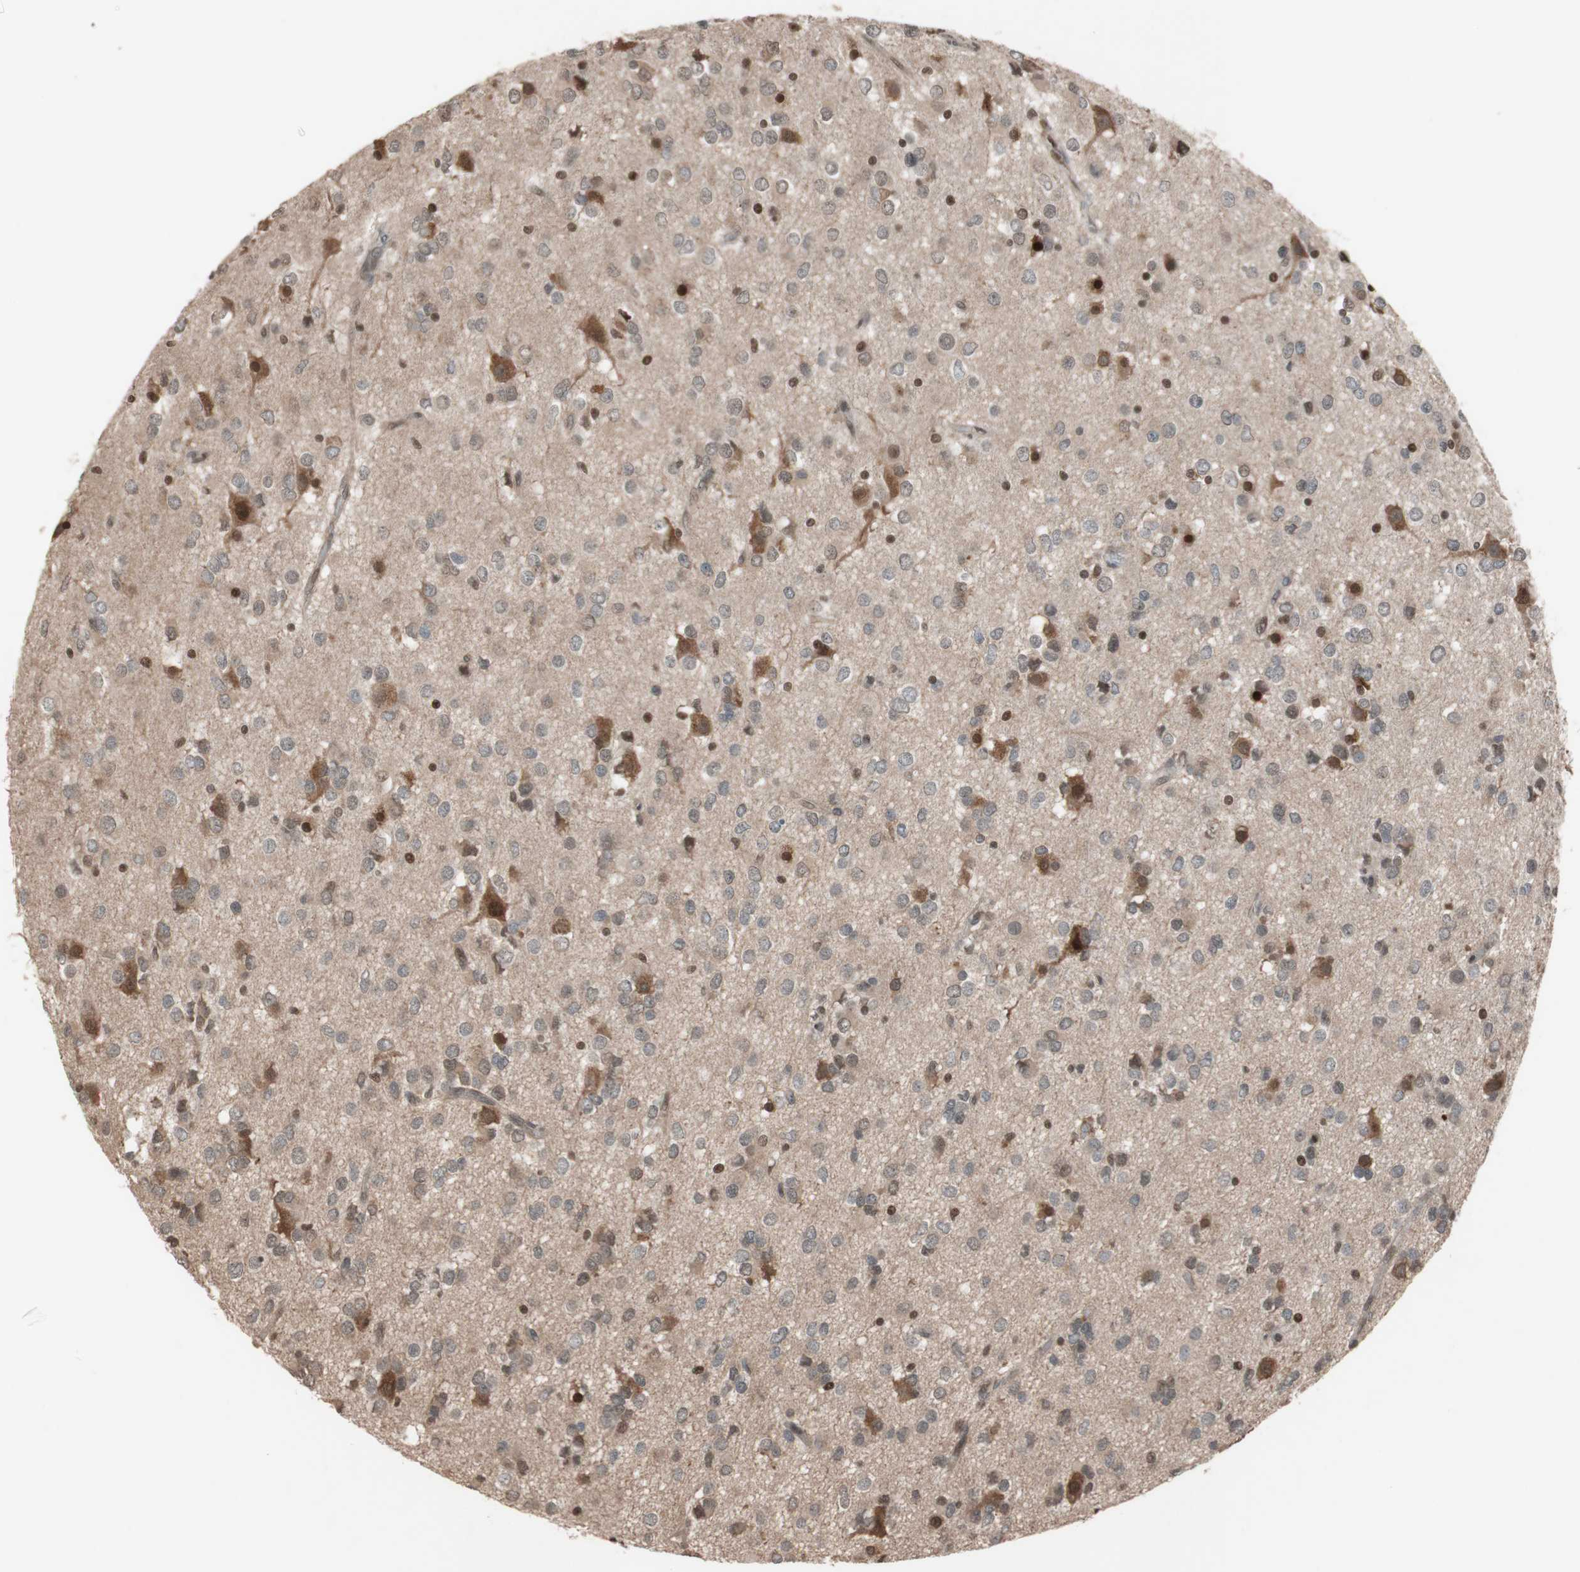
{"staining": {"intensity": "weak", "quantity": "25%-75%", "location": "cytoplasmic/membranous,nuclear"}, "tissue": "glioma", "cell_type": "Tumor cells", "image_type": "cancer", "snomed": [{"axis": "morphology", "description": "Glioma, malignant, Low grade"}, {"axis": "topography", "description": "Brain"}], "caption": "The image exhibits a brown stain indicating the presence of a protein in the cytoplasmic/membranous and nuclear of tumor cells in glioma.", "gene": "DRAP1", "patient": {"sex": "male", "age": 42}}